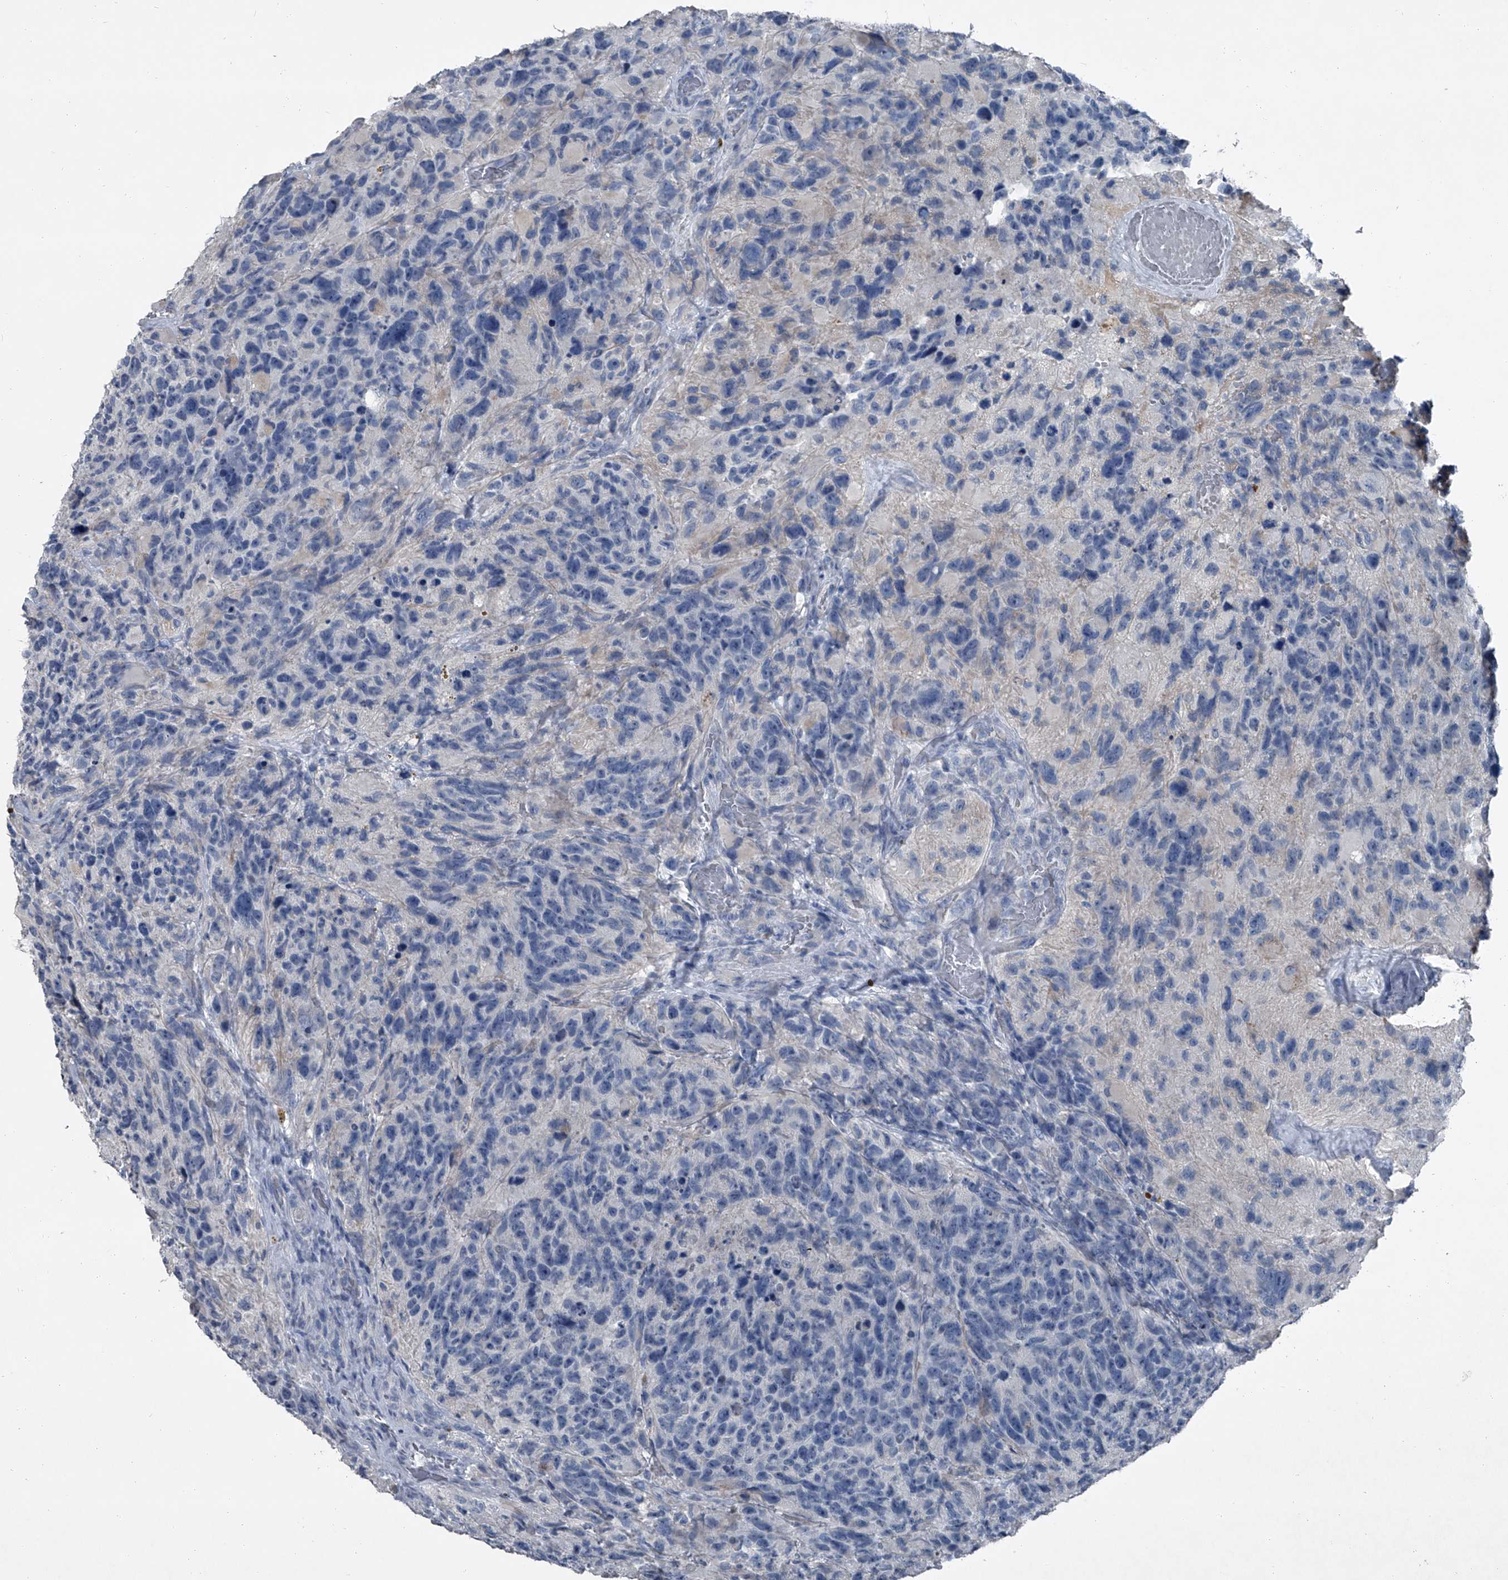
{"staining": {"intensity": "negative", "quantity": "none", "location": "none"}, "tissue": "glioma", "cell_type": "Tumor cells", "image_type": "cancer", "snomed": [{"axis": "morphology", "description": "Glioma, malignant, High grade"}, {"axis": "topography", "description": "Brain"}], "caption": "Image shows no protein staining in tumor cells of malignant high-grade glioma tissue.", "gene": "HEPHL1", "patient": {"sex": "male", "age": 69}}